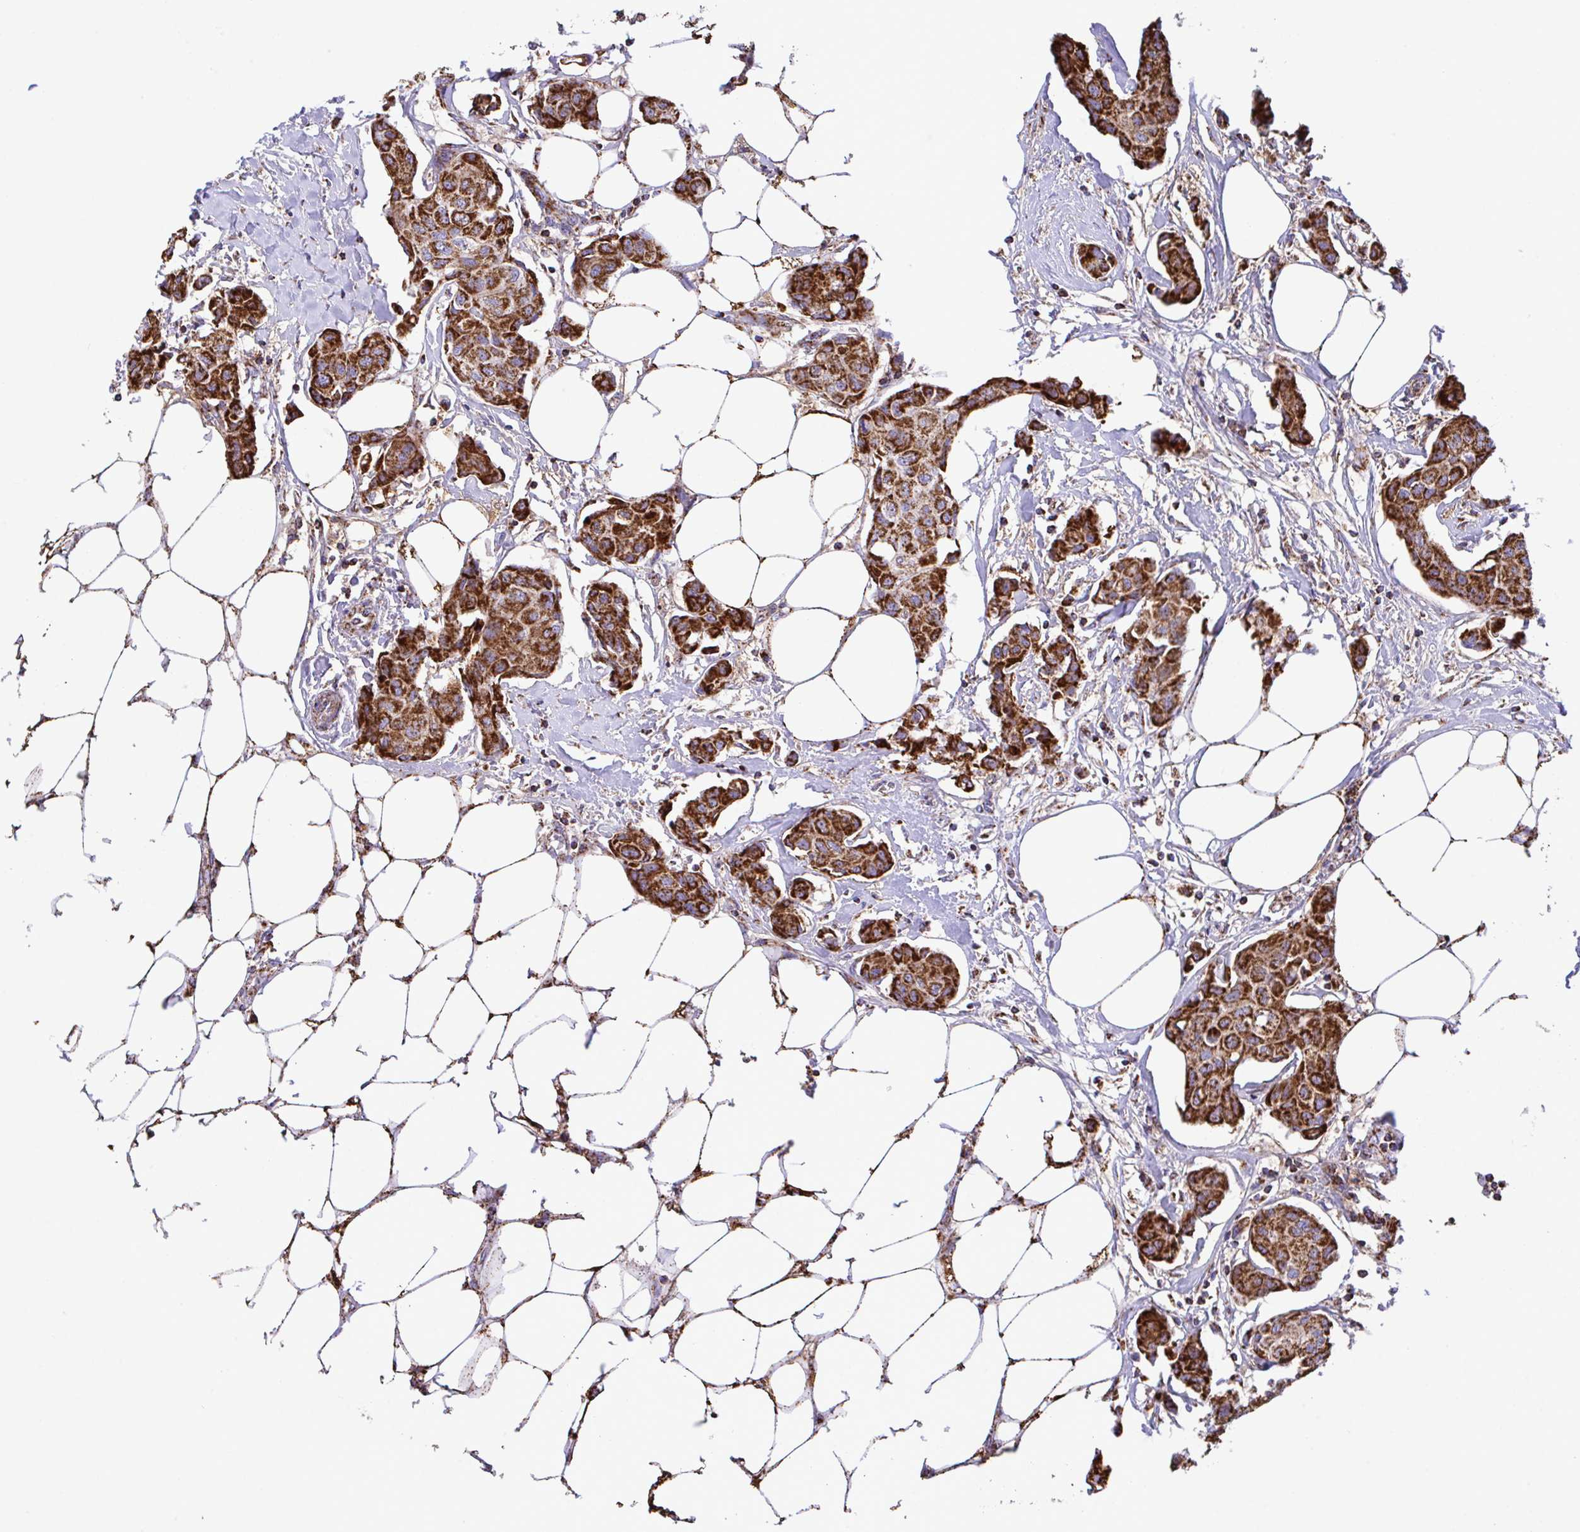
{"staining": {"intensity": "strong", "quantity": ">75%", "location": "cytoplasmic/membranous"}, "tissue": "breast cancer", "cell_type": "Tumor cells", "image_type": "cancer", "snomed": [{"axis": "morphology", "description": "Duct carcinoma"}, {"axis": "topography", "description": "Breast"}, {"axis": "topography", "description": "Lymph node"}], "caption": "High-power microscopy captured an immunohistochemistry (IHC) photomicrograph of breast cancer, revealing strong cytoplasmic/membranous positivity in approximately >75% of tumor cells.", "gene": "PCMTD2", "patient": {"sex": "female", "age": 80}}